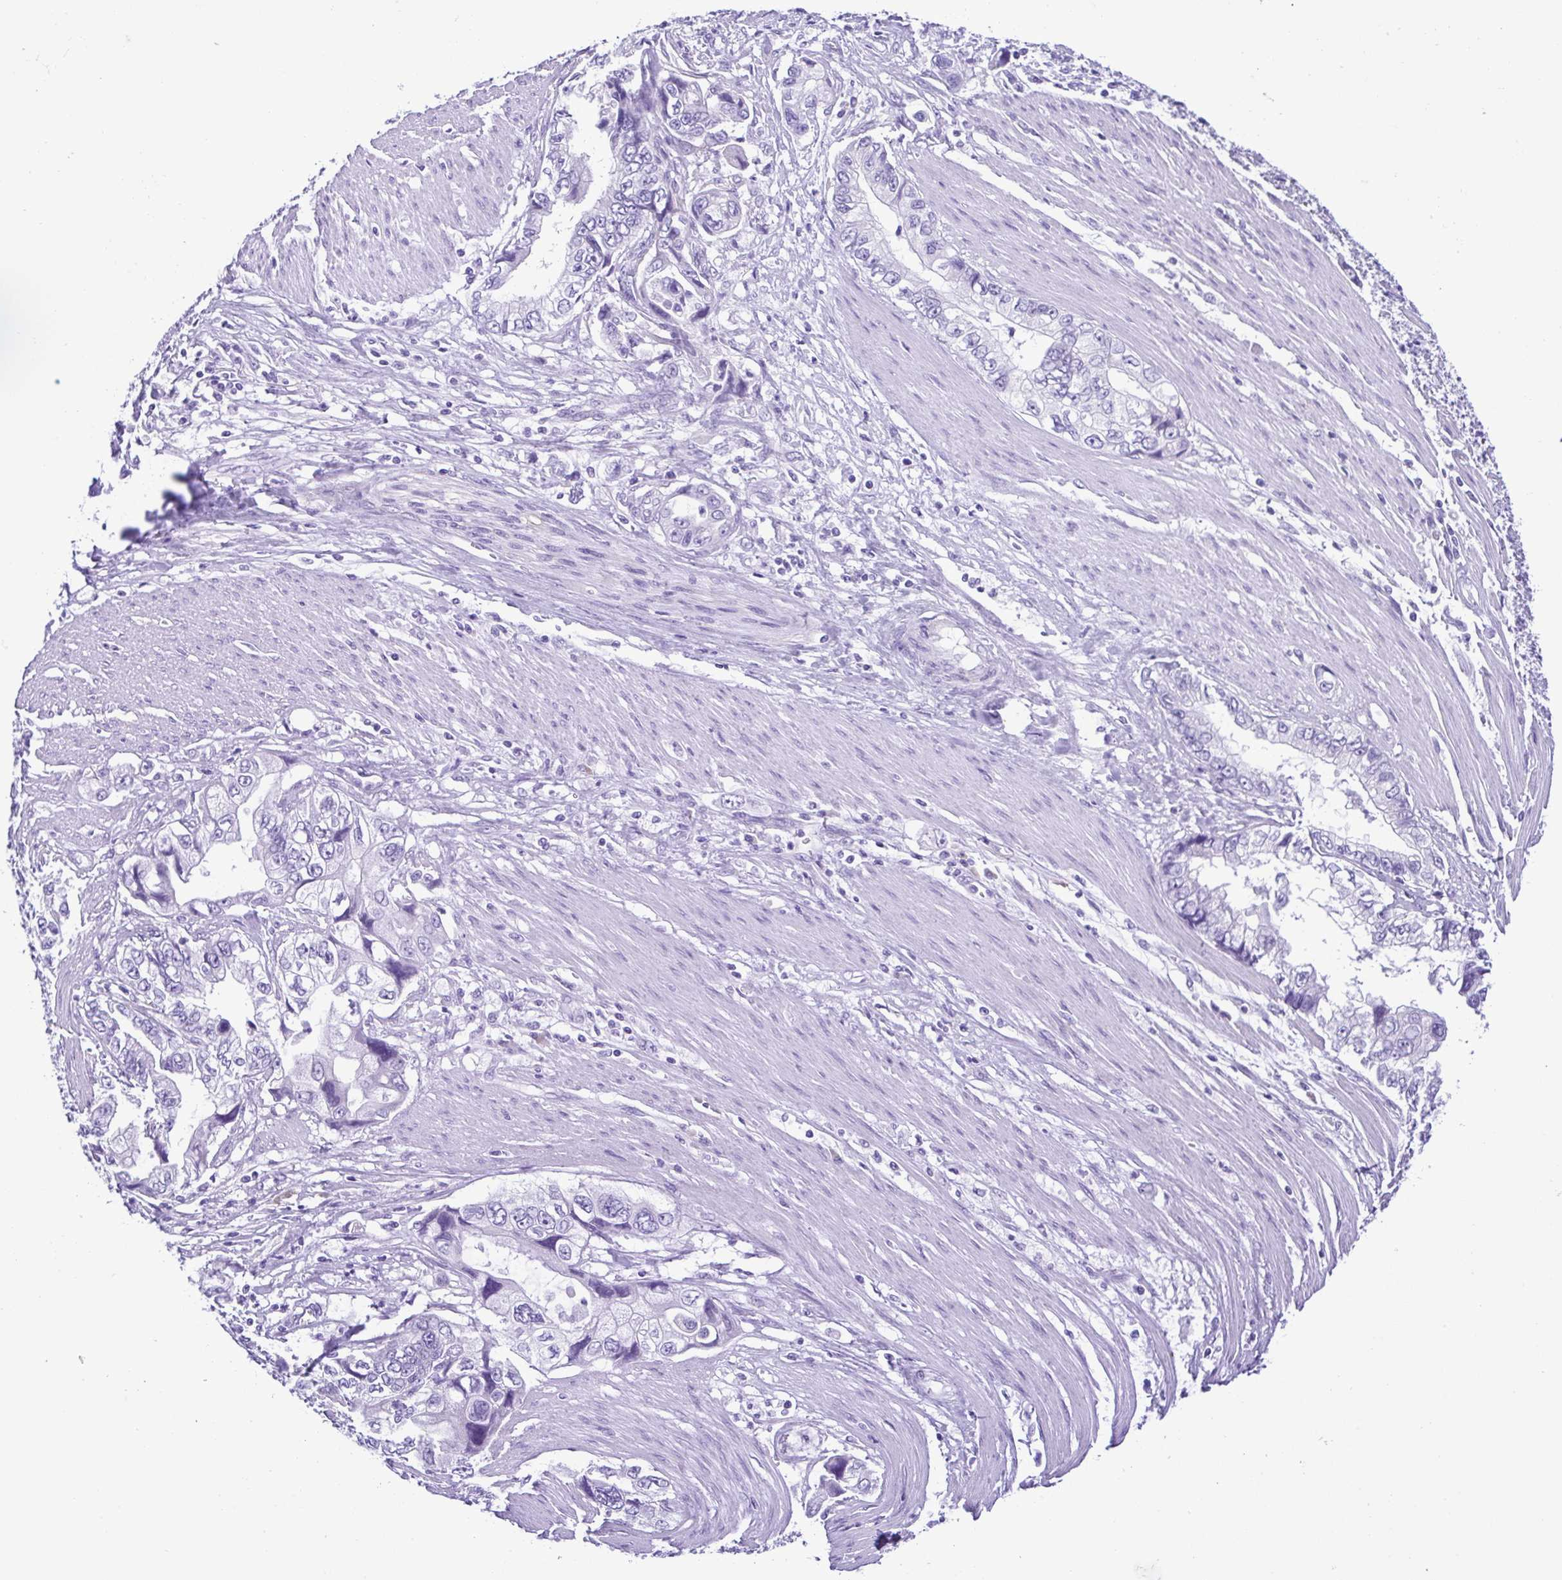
{"staining": {"intensity": "negative", "quantity": "none", "location": "none"}, "tissue": "stomach cancer", "cell_type": "Tumor cells", "image_type": "cancer", "snomed": [{"axis": "morphology", "description": "Adenocarcinoma, NOS"}, {"axis": "topography", "description": "Pancreas"}, {"axis": "topography", "description": "Stomach, upper"}], "caption": "DAB immunohistochemical staining of human stomach cancer demonstrates no significant staining in tumor cells.", "gene": "PAK3", "patient": {"sex": "male", "age": 77}}